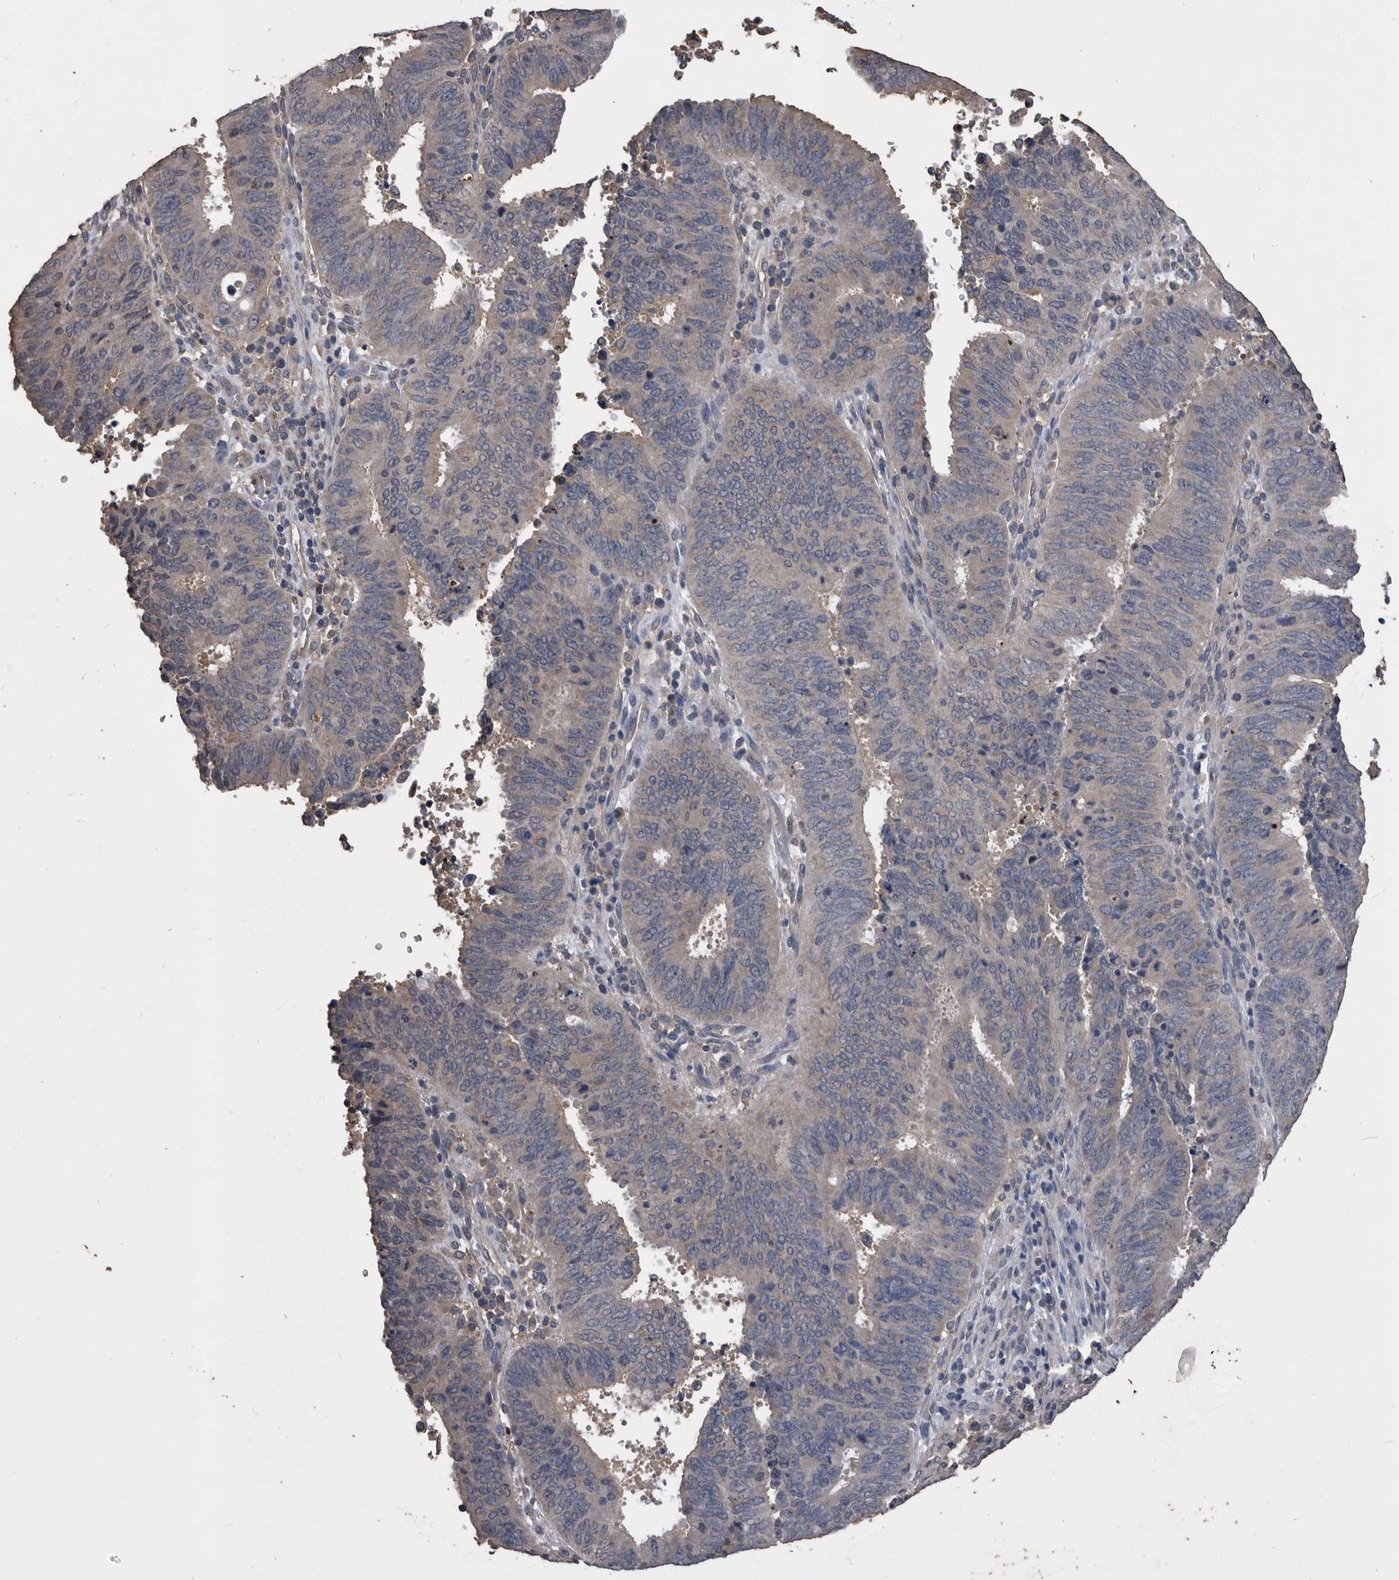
{"staining": {"intensity": "weak", "quantity": "<25%", "location": "cytoplasmic/membranous"}, "tissue": "cervical cancer", "cell_type": "Tumor cells", "image_type": "cancer", "snomed": [{"axis": "morphology", "description": "Adenocarcinoma, NOS"}, {"axis": "topography", "description": "Cervix"}], "caption": "The immunohistochemistry photomicrograph has no significant staining in tumor cells of cervical adenocarcinoma tissue.", "gene": "NRBP1", "patient": {"sex": "female", "age": 44}}